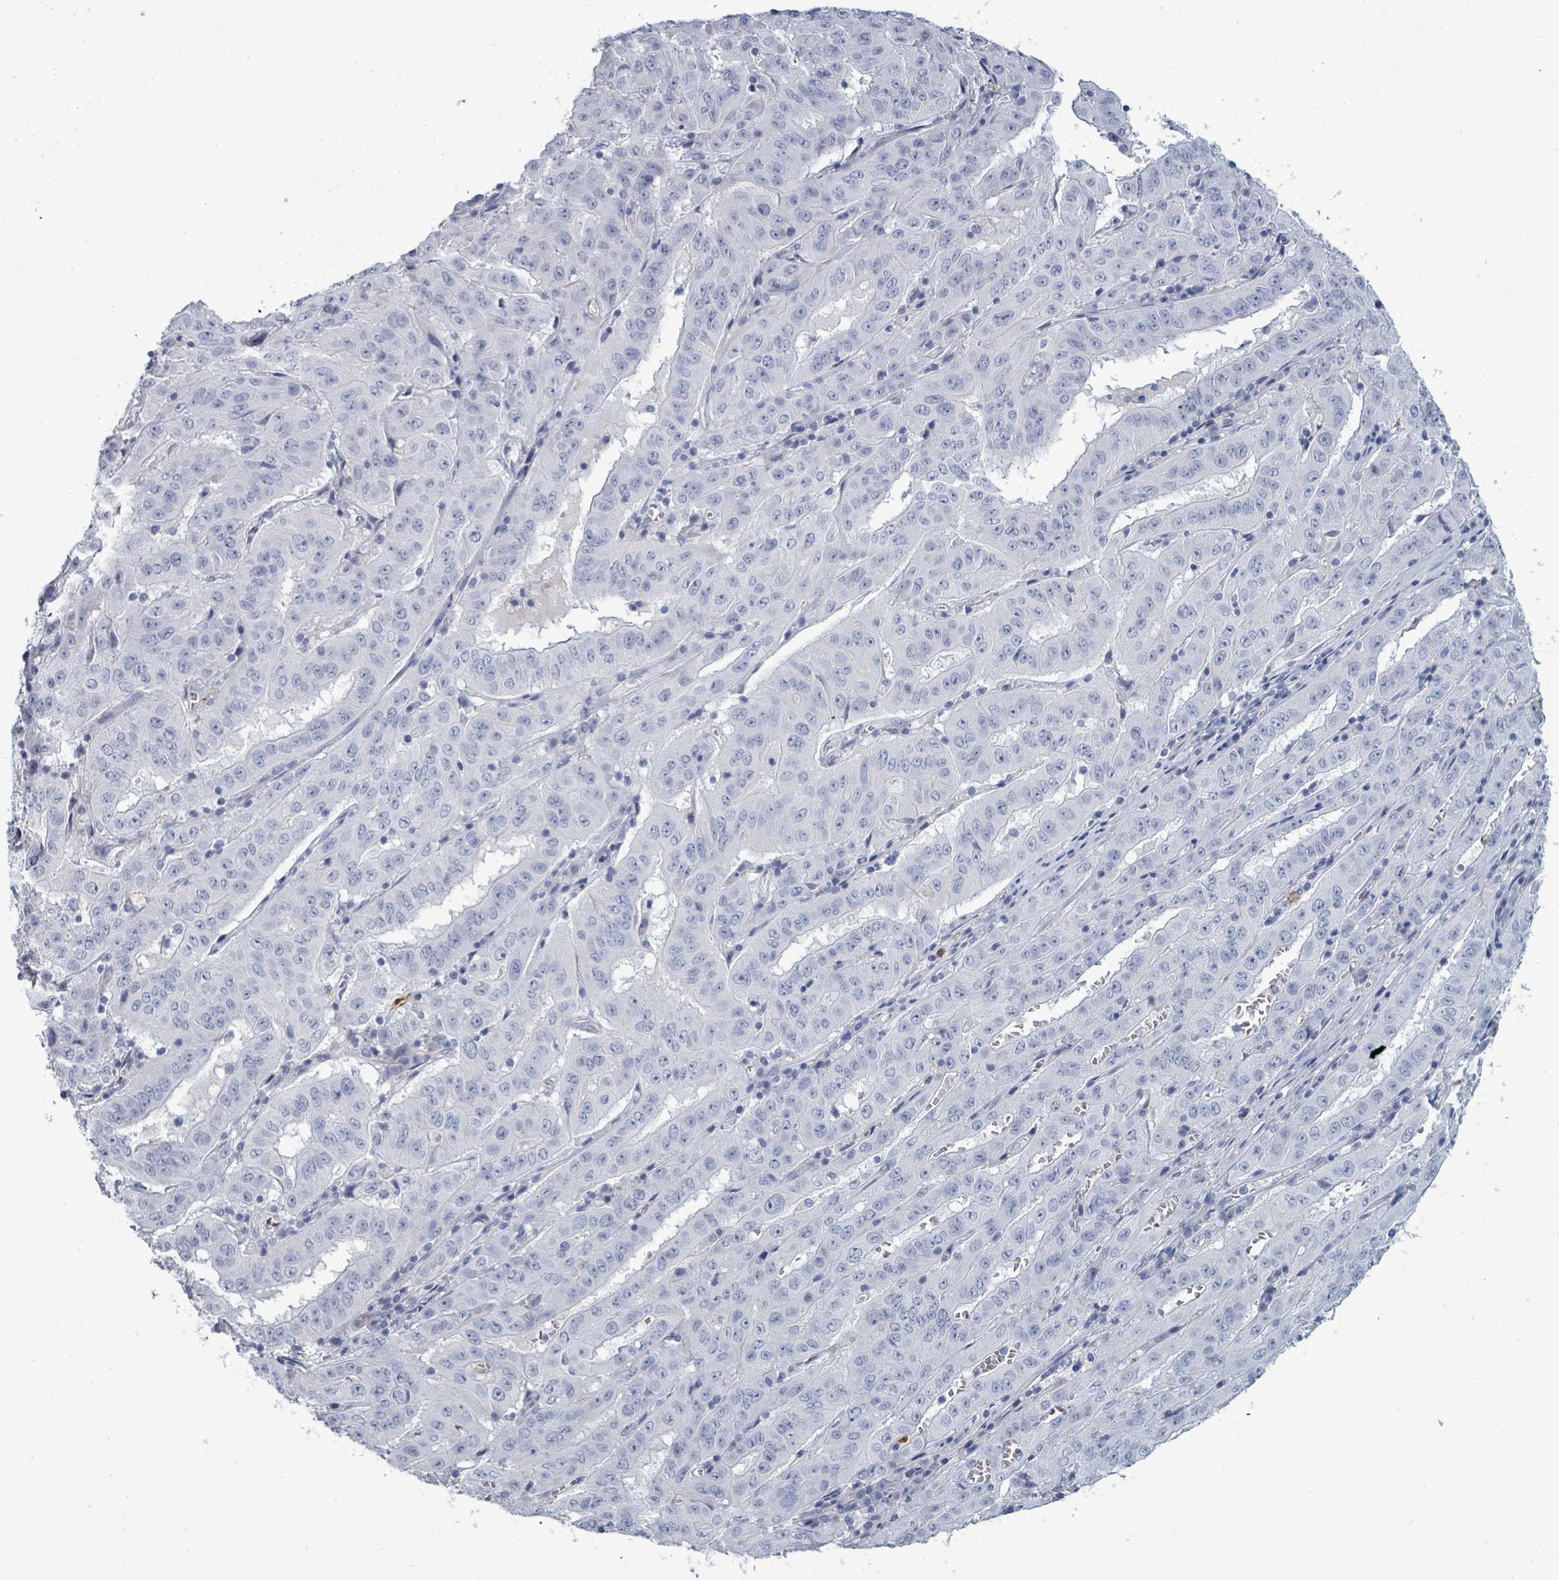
{"staining": {"intensity": "negative", "quantity": "none", "location": "none"}, "tissue": "pancreatic cancer", "cell_type": "Tumor cells", "image_type": "cancer", "snomed": [{"axis": "morphology", "description": "Adenocarcinoma, NOS"}, {"axis": "topography", "description": "Pancreas"}], "caption": "Tumor cells are negative for protein expression in human pancreatic adenocarcinoma.", "gene": "NDST2", "patient": {"sex": "male", "age": 63}}